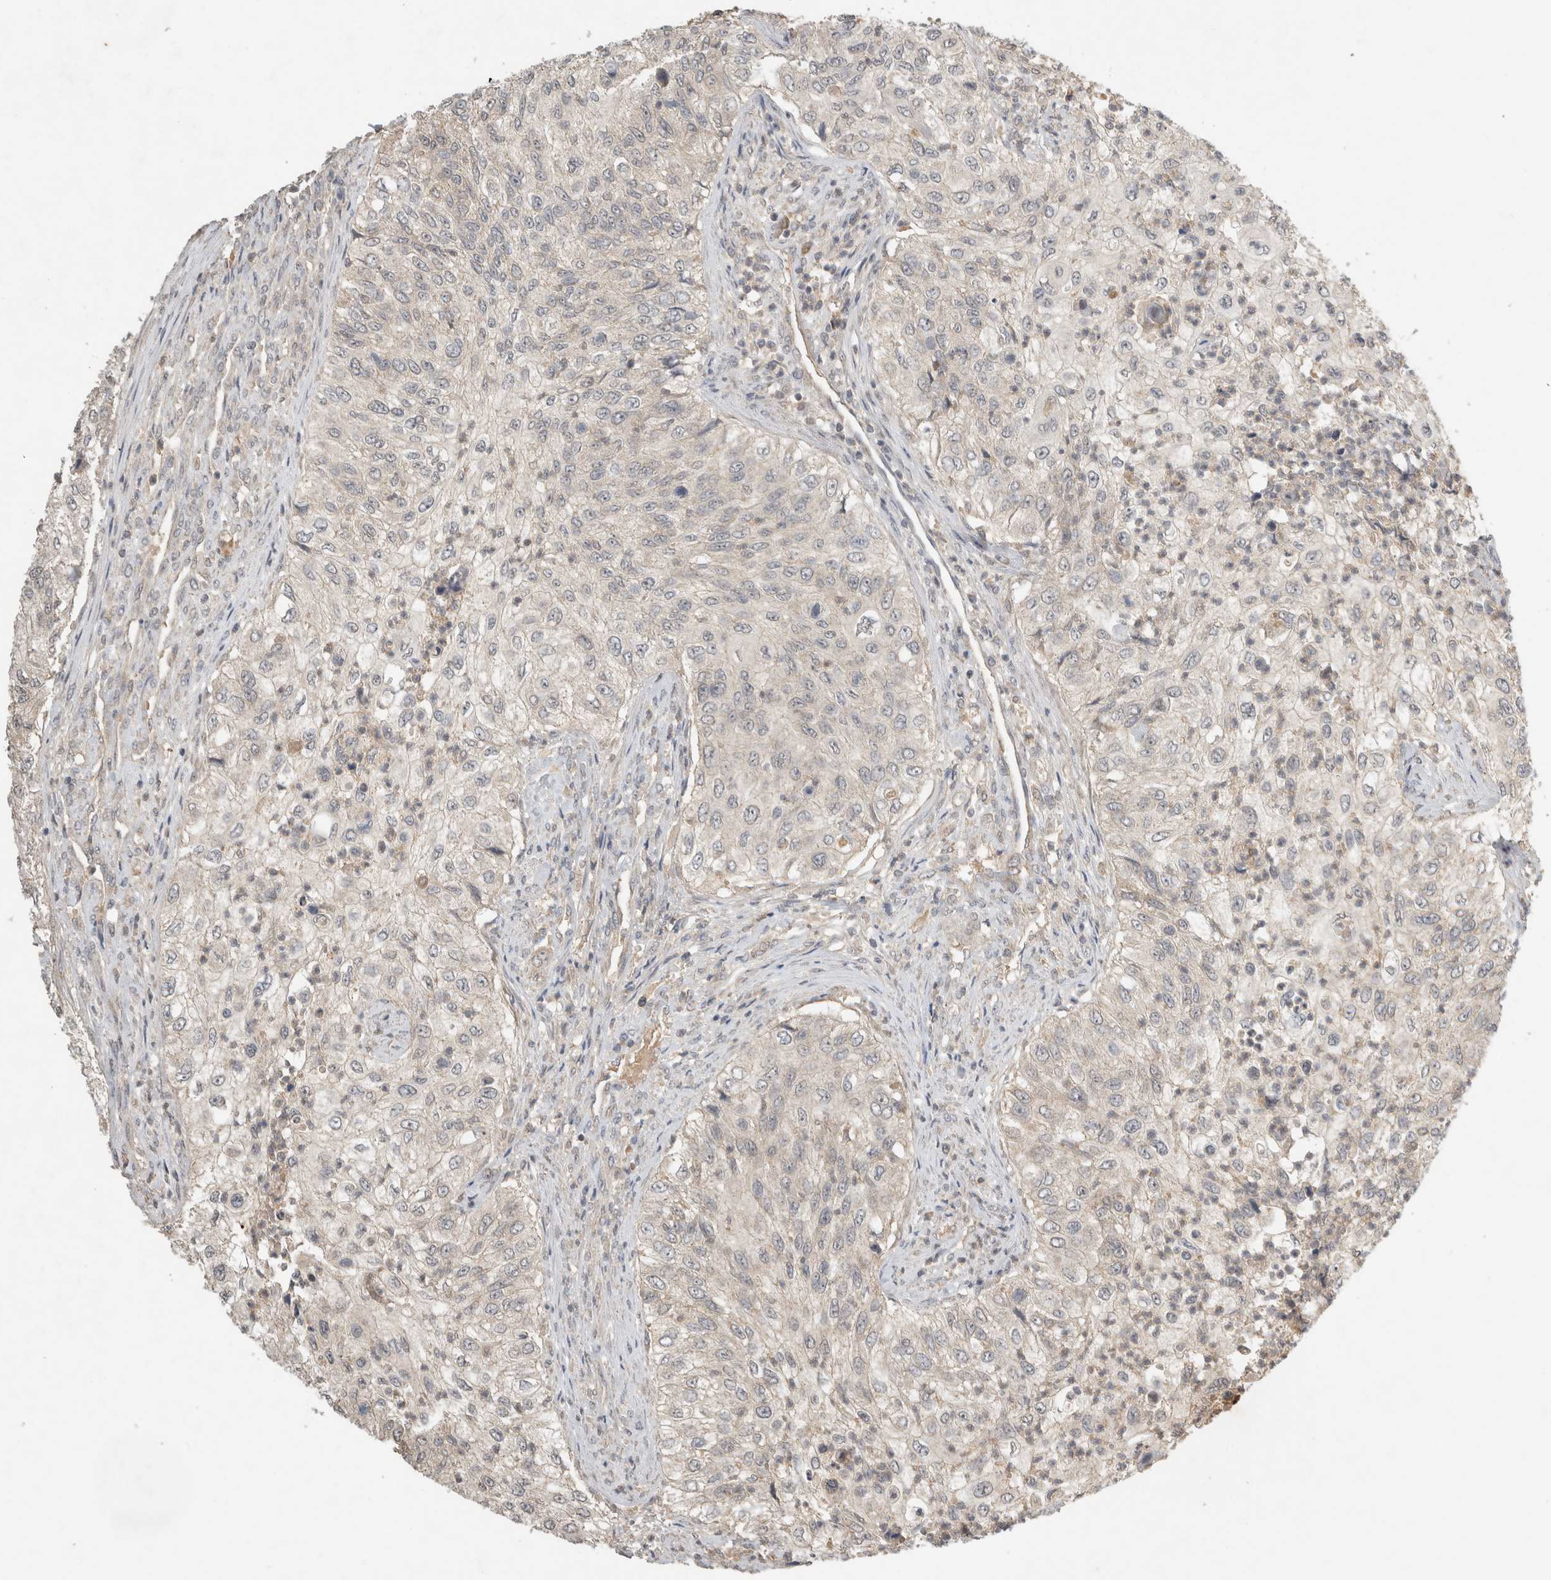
{"staining": {"intensity": "weak", "quantity": "<25%", "location": "cytoplasmic/membranous"}, "tissue": "urothelial cancer", "cell_type": "Tumor cells", "image_type": "cancer", "snomed": [{"axis": "morphology", "description": "Urothelial carcinoma, High grade"}, {"axis": "topography", "description": "Urinary bladder"}], "caption": "High magnification brightfield microscopy of urothelial cancer stained with DAB (3,3'-diaminobenzidine) (brown) and counterstained with hematoxylin (blue): tumor cells show no significant expression. (DAB IHC with hematoxylin counter stain).", "gene": "LOXL2", "patient": {"sex": "female", "age": 60}}